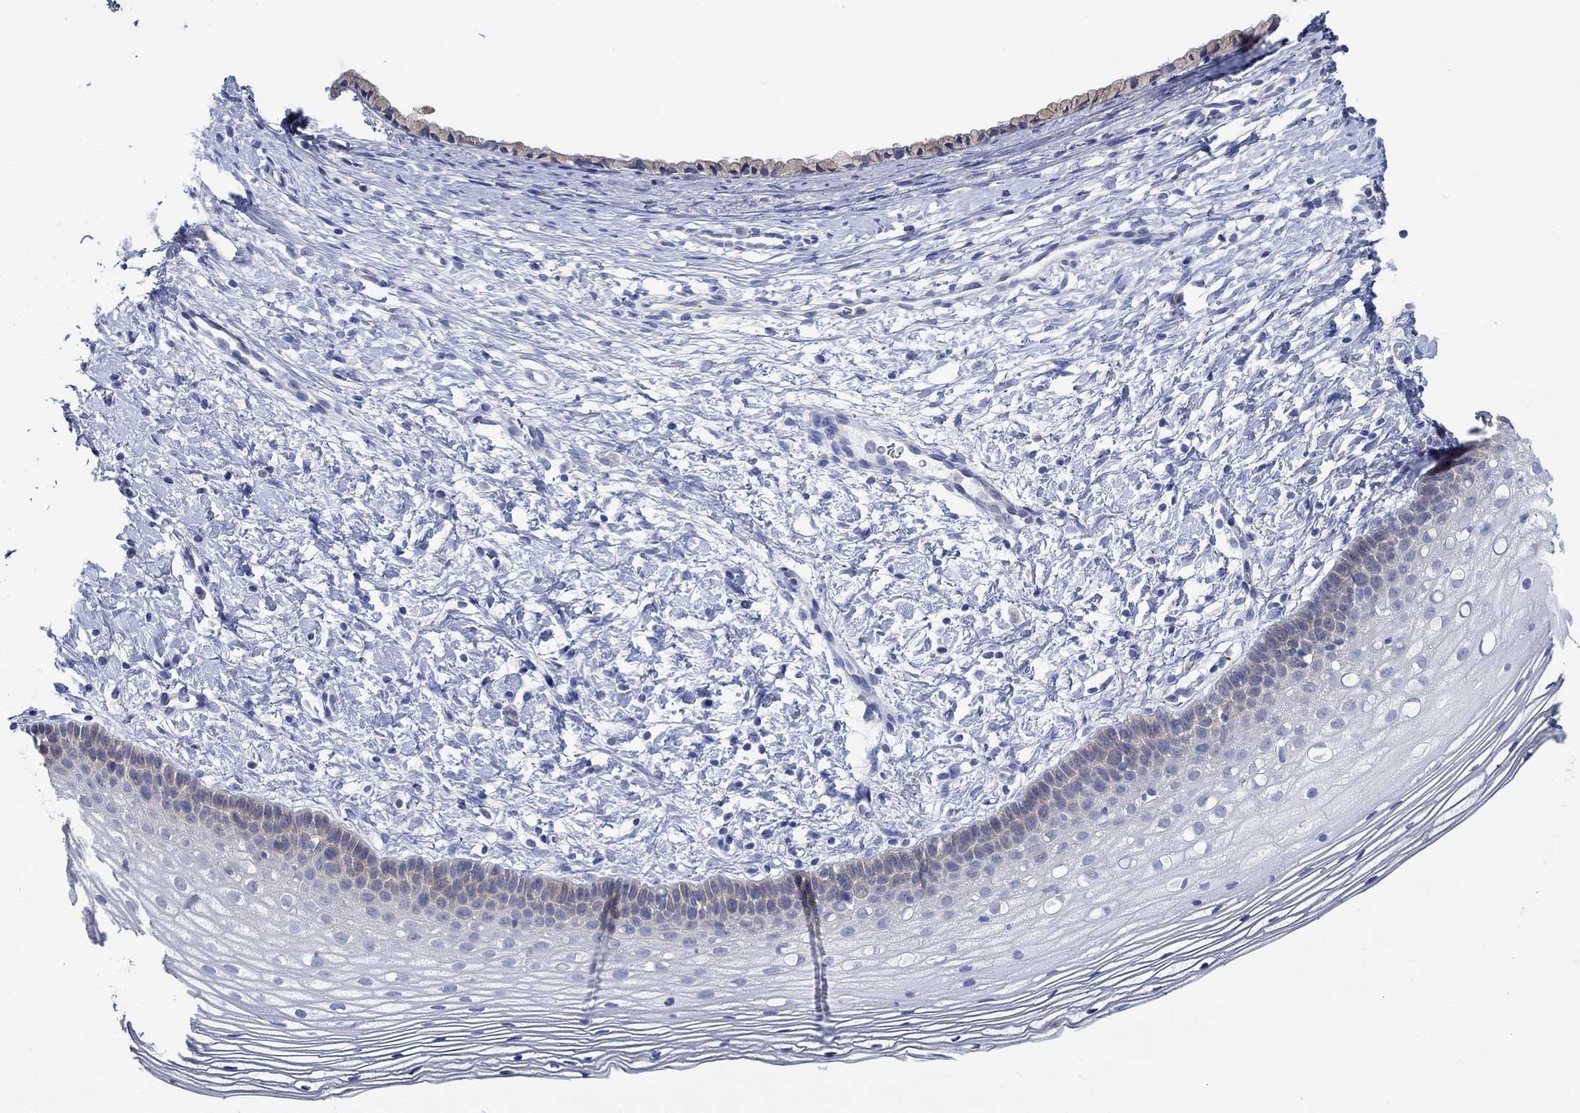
{"staining": {"intensity": "weak", "quantity": "<25%", "location": "cytoplasmic/membranous"}, "tissue": "cervix", "cell_type": "Glandular cells", "image_type": "normal", "snomed": [{"axis": "morphology", "description": "Normal tissue, NOS"}, {"axis": "topography", "description": "Cervix"}], "caption": "High magnification brightfield microscopy of unremarkable cervix stained with DAB (3,3'-diaminobenzidine) (brown) and counterstained with hematoxylin (blue): glandular cells show no significant positivity. Nuclei are stained in blue.", "gene": "SLC27A3", "patient": {"sex": "female", "age": 39}}